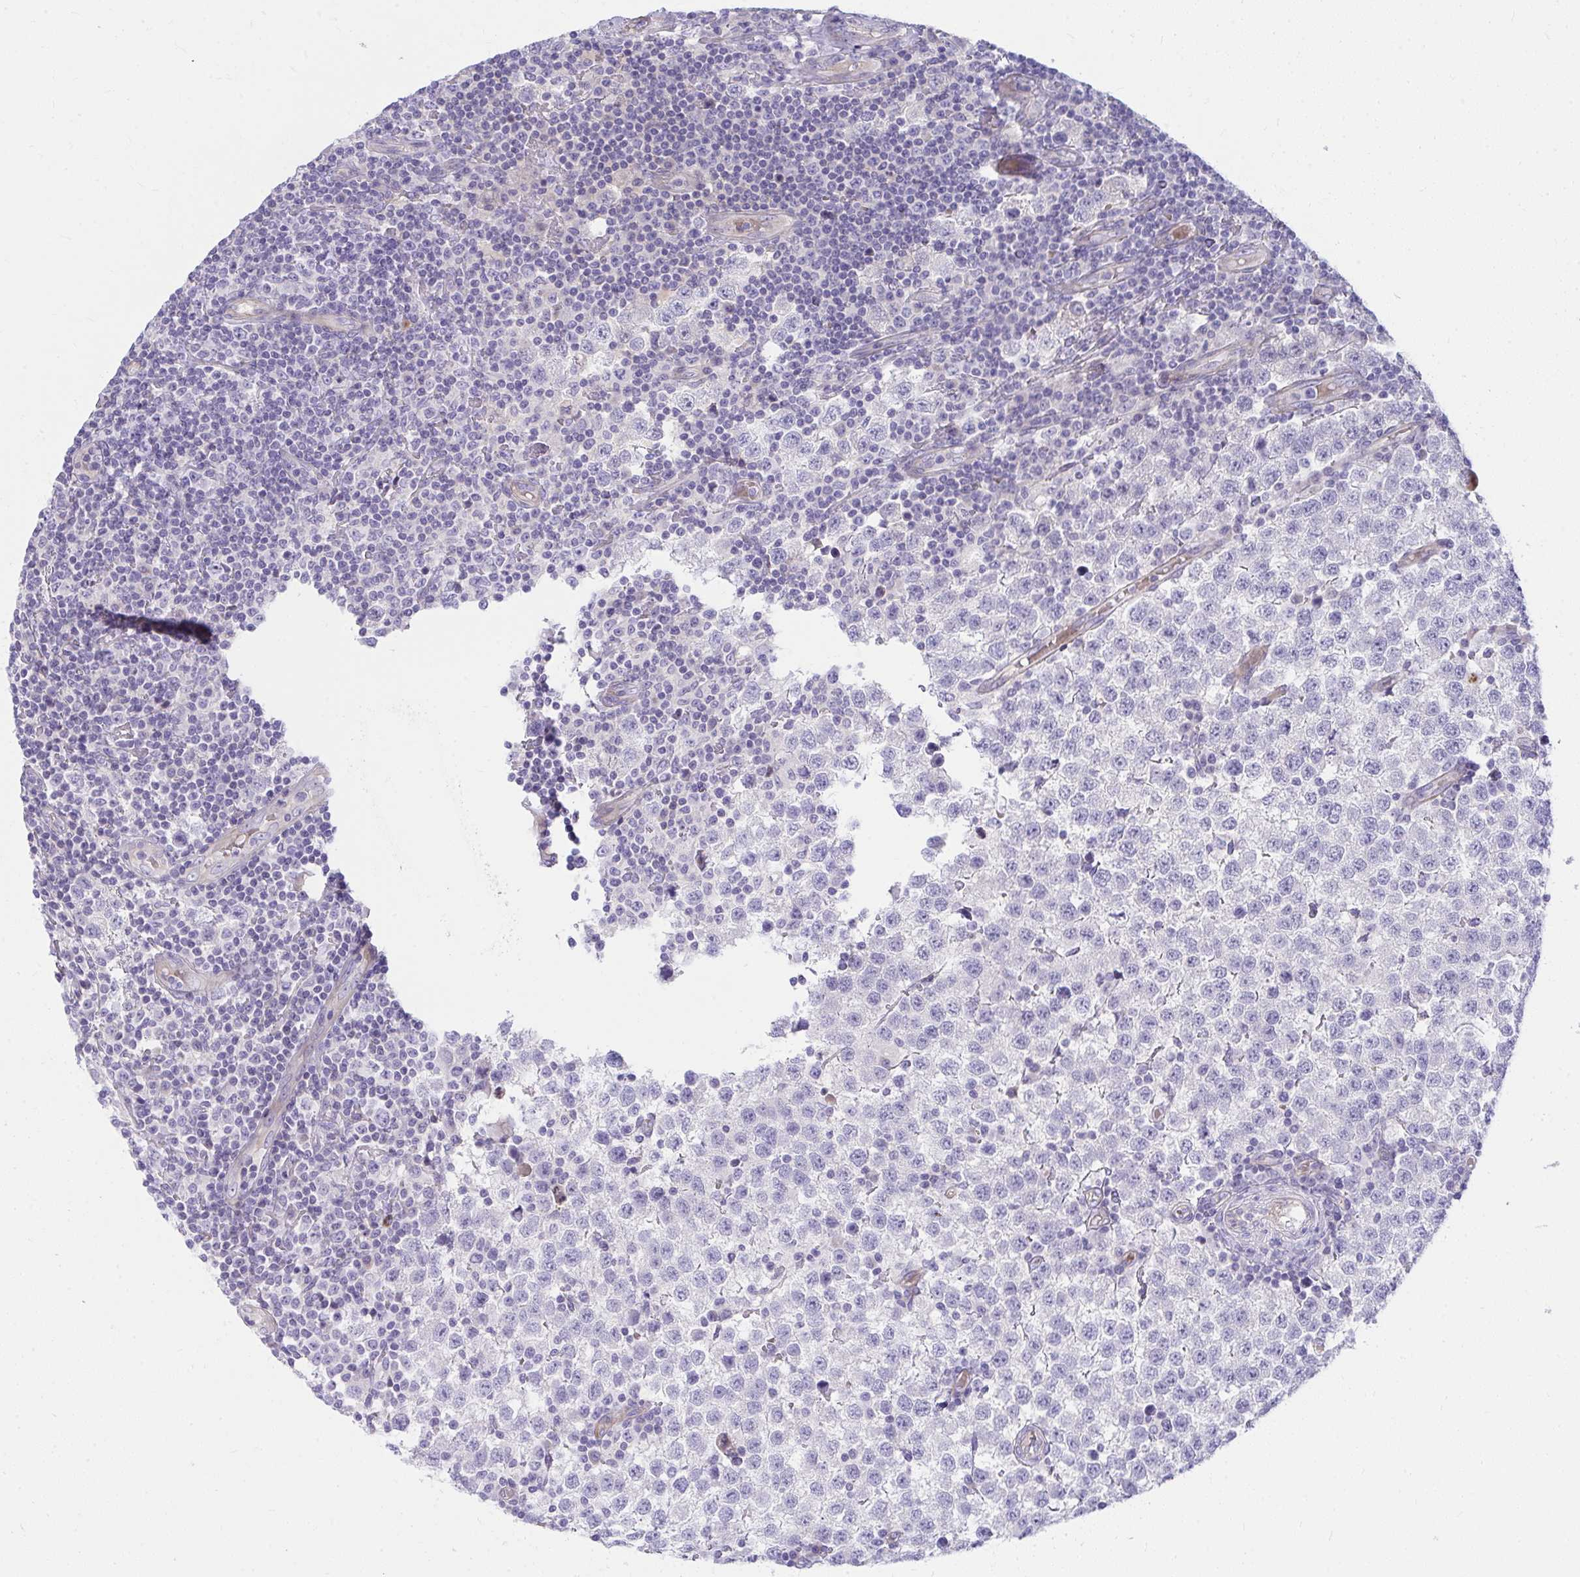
{"staining": {"intensity": "negative", "quantity": "none", "location": "none"}, "tissue": "testis cancer", "cell_type": "Tumor cells", "image_type": "cancer", "snomed": [{"axis": "morphology", "description": "Seminoma, NOS"}, {"axis": "topography", "description": "Testis"}], "caption": "Seminoma (testis) was stained to show a protein in brown. There is no significant positivity in tumor cells.", "gene": "LRRC36", "patient": {"sex": "male", "age": 34}}